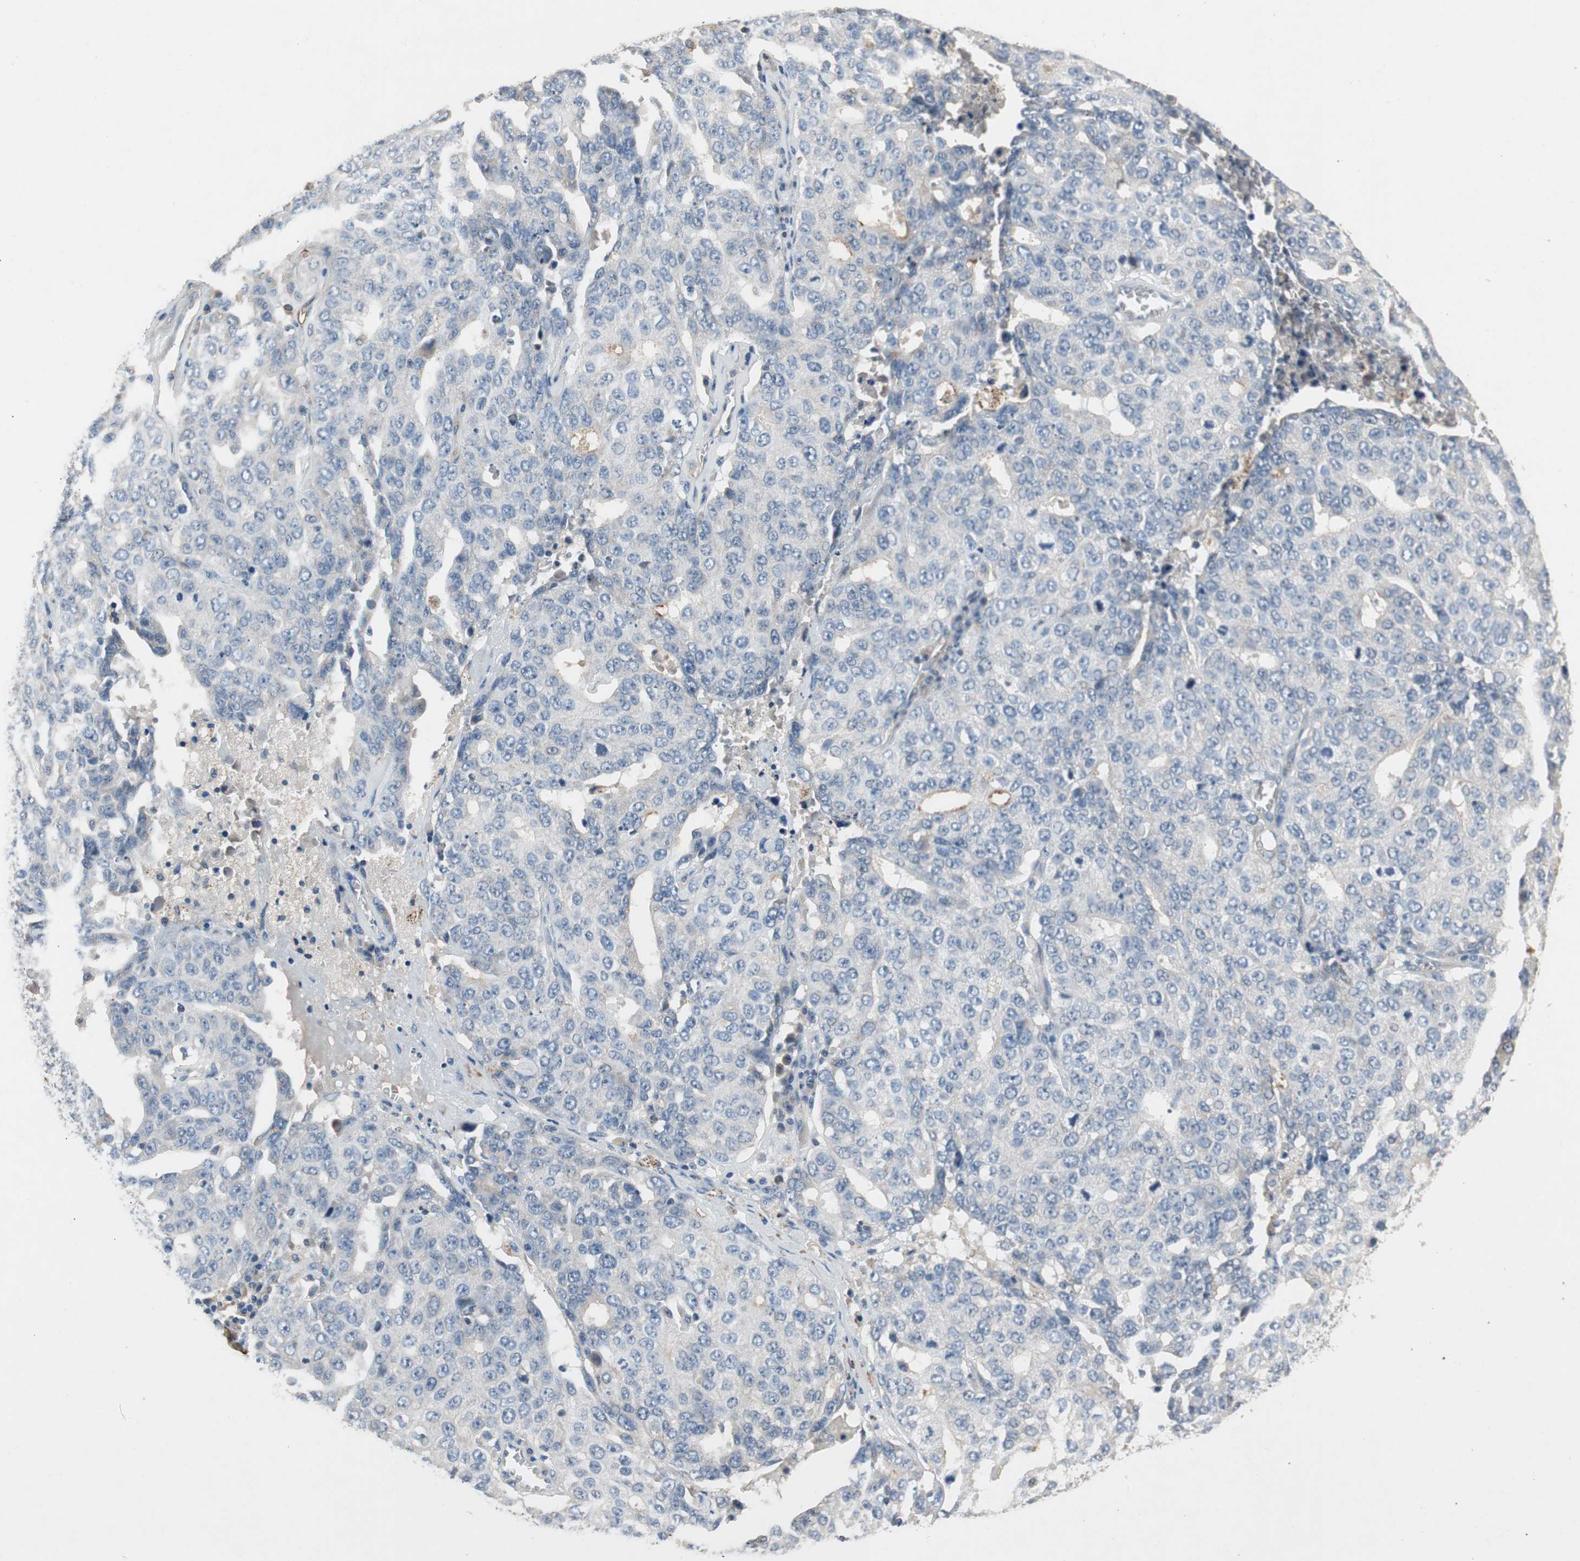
{"staining": {"intensity": "negative", "quantity": "none", "location": "none"}, "tissue": "ovarian cancer", "cell_type": "Tumor cells", "image_type": "cancer", "snomed": [{"axis": "morphology", "description": "Carcinoma, endometroid"}, {"axis": "topography", "description": "Ovary"}], "caption": "High power microscopy histopathology image of an IHC photomicrograph of ovarian cancer, revealing no significant positivity in tumor cells.", "gene": "ALPL", "patient": {"sex": "female", "age": 62}}